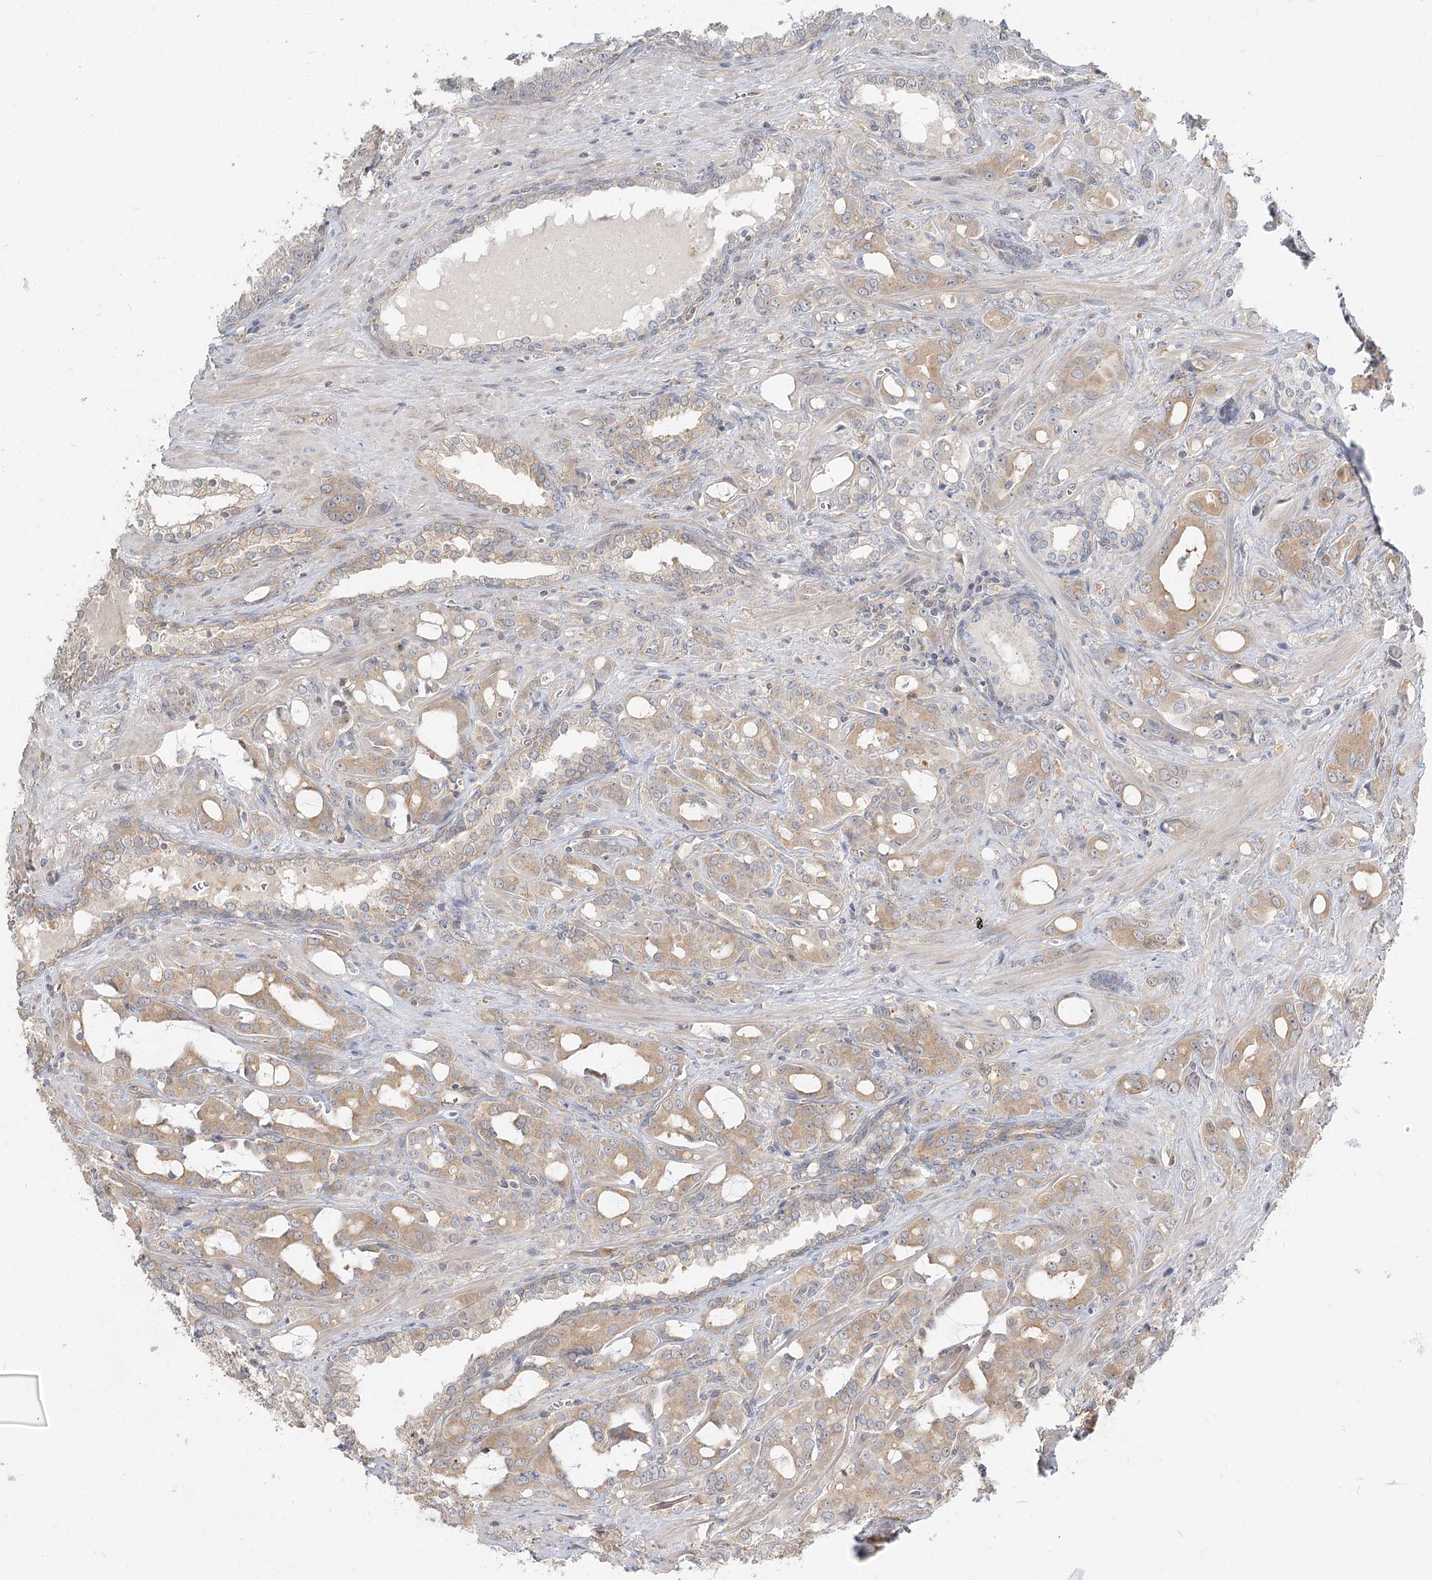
{"staining": {"intensity": "weak", "quantity": "25%-75%", "location": "cytoplasmic/membranous"}, "tissue": "prostate cancer", "cell_type": "Tumor cells", "image_type": "cancer", "snomed": [{"axis": "morphology", "description": "Adenocarcinoma, High grade"}, {"axis": "topography", "description": "Prostate"}], "caption": "The image reveals immunohistochemical staining of high-grade adenocarcinoma (prostate). There is weak cytoplasmic/membranous positivity is seen in approximately 25%-75% of tumor cells. (DAB IHC, brown staining for protein, blue staining for nuclei).", "gene": "GUCY2C", "patient": {"sex": "male", "age": 72}}